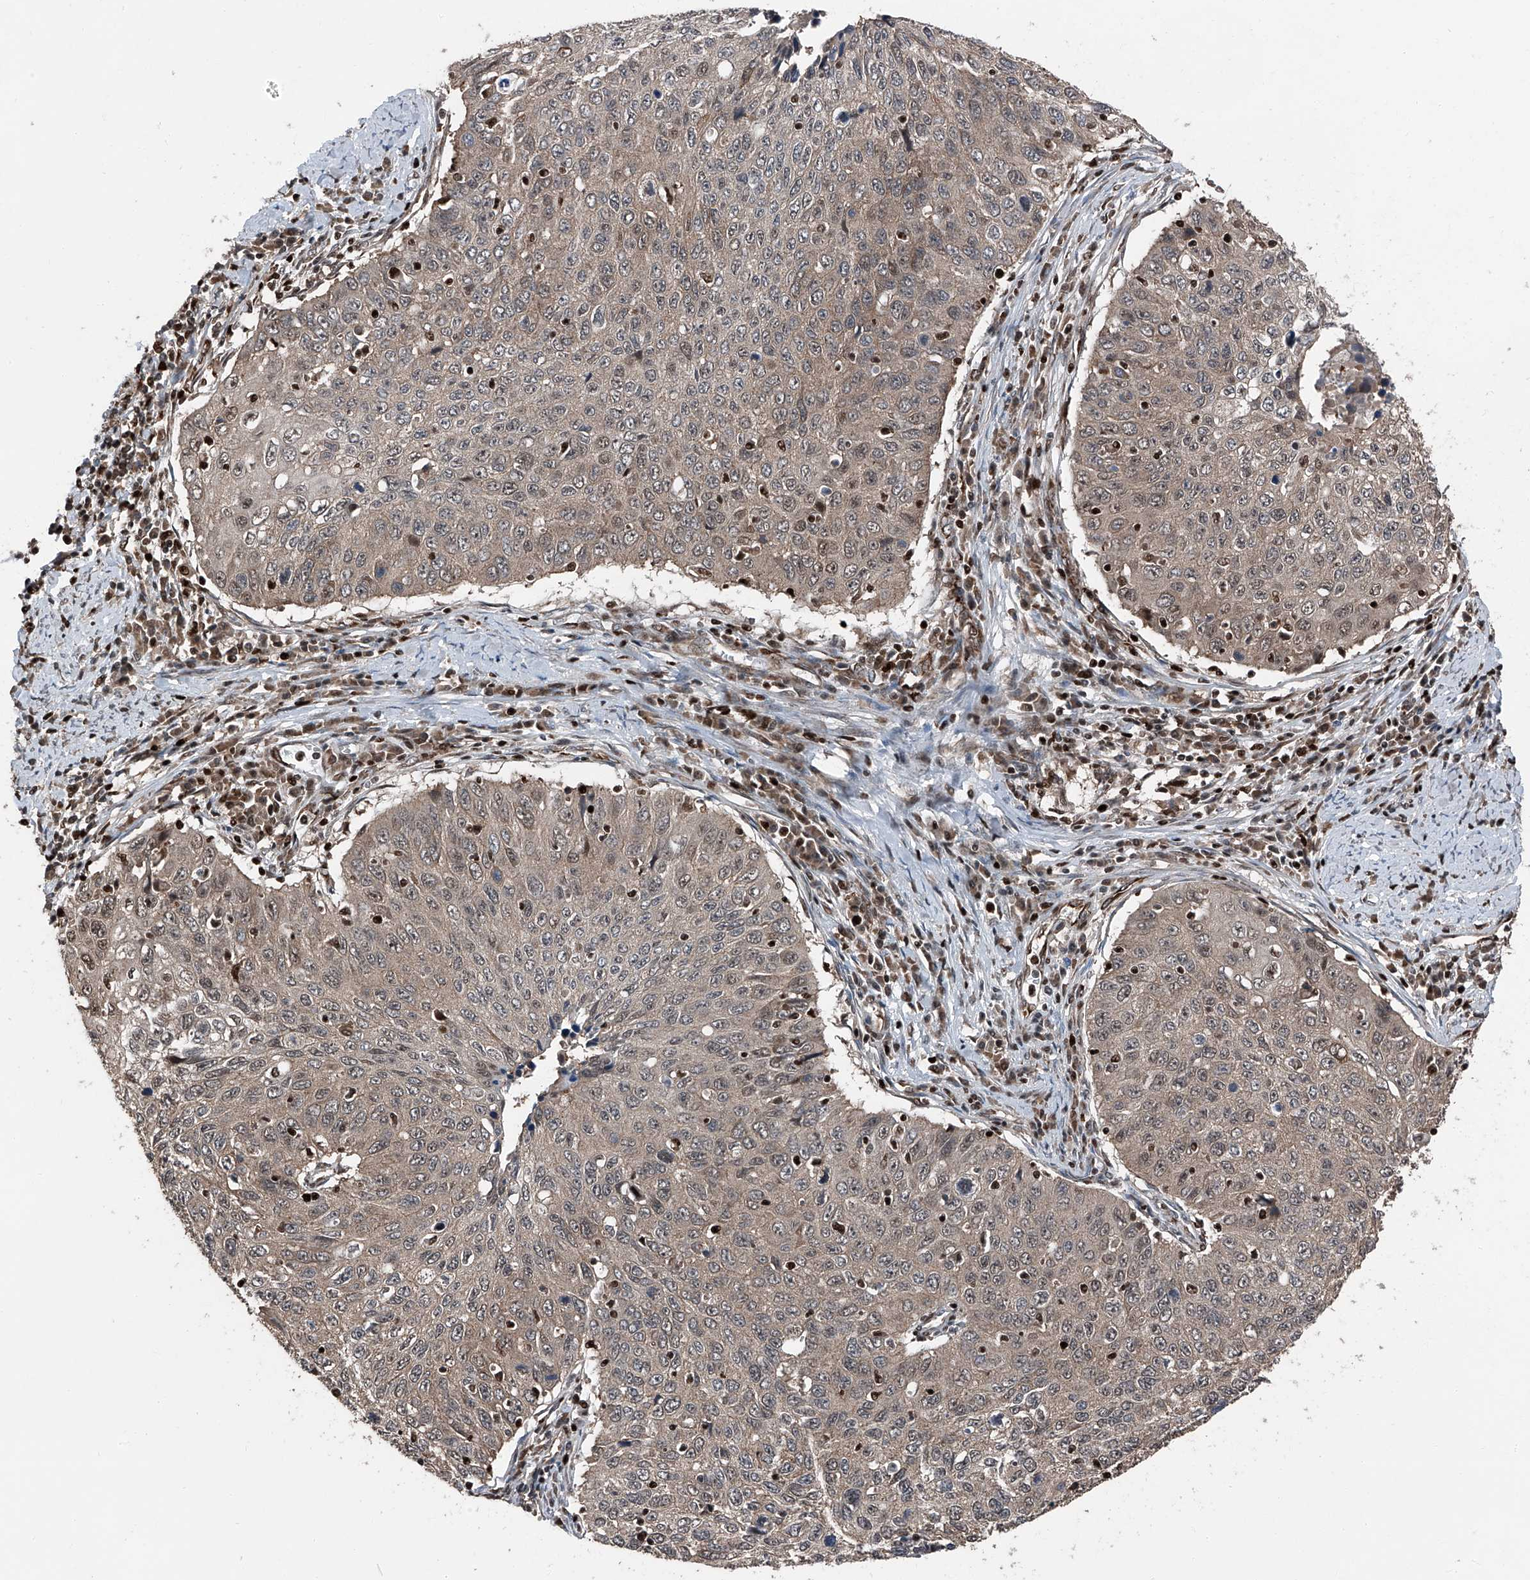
{"staining": {"intensity": "weak", "quantity": ">75%", "location": "cytoplasmic/membranous,nuclear"}, "tissue": "cervical cancer", "cell_type": "Tumor cells", "image_type": "cancer", "snomed": [{"axis": "morphology", "description": "Squamous cell carcinoma, NOS"}, {"axis": "topography", "description": "Cervix"}], "caption": "Tumor cells exhibit low levels of weak cytoplasmic/membranous and nuclear staining in about >75% of cells in cervical cancer. (brown staining indicates protein expression, while blue staining denotes nuclei).", "gene": "FKBP5", "patient": {"sex": "female", "age": 53}}